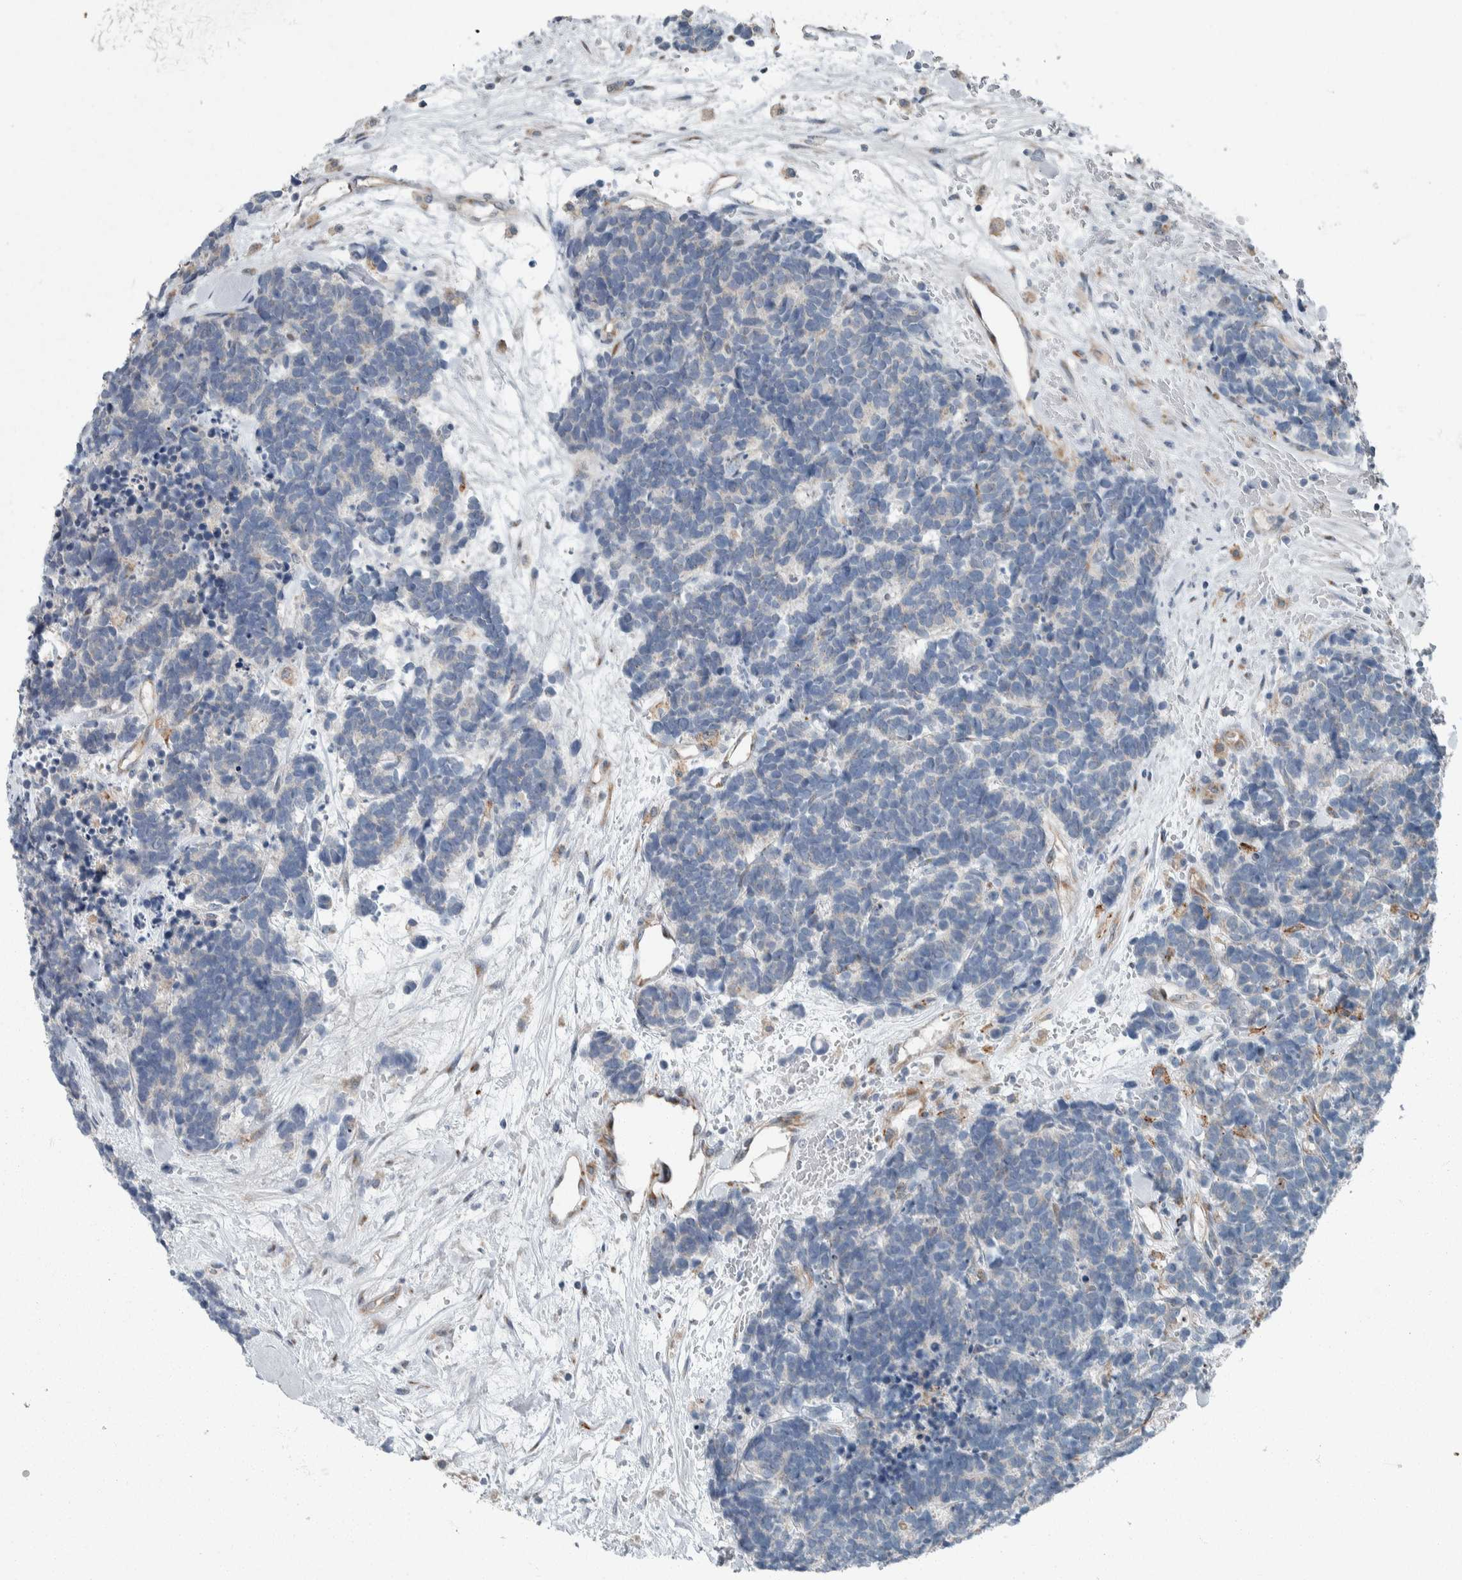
{"staining": {"intensity": "negative", "quantity": "none", "location": "none"}, "tissue": "carcinoid", "cell_type": "Tumor cells", "image_type": "cancer", "snomed": [{"axis": "morphology", "description": "Carcinoma, NOS"}, {"axis": "morphology", "description": "Carcinoid, malignant, NOS"}, {"axis": "topography", "description": "Urinary bladder"}], "caption": "Protein analysis of malignant carcinoid shows no significant staining in tumor cells.", "gene": "USP25", "patient": {"sex": "male", "age": 57}}